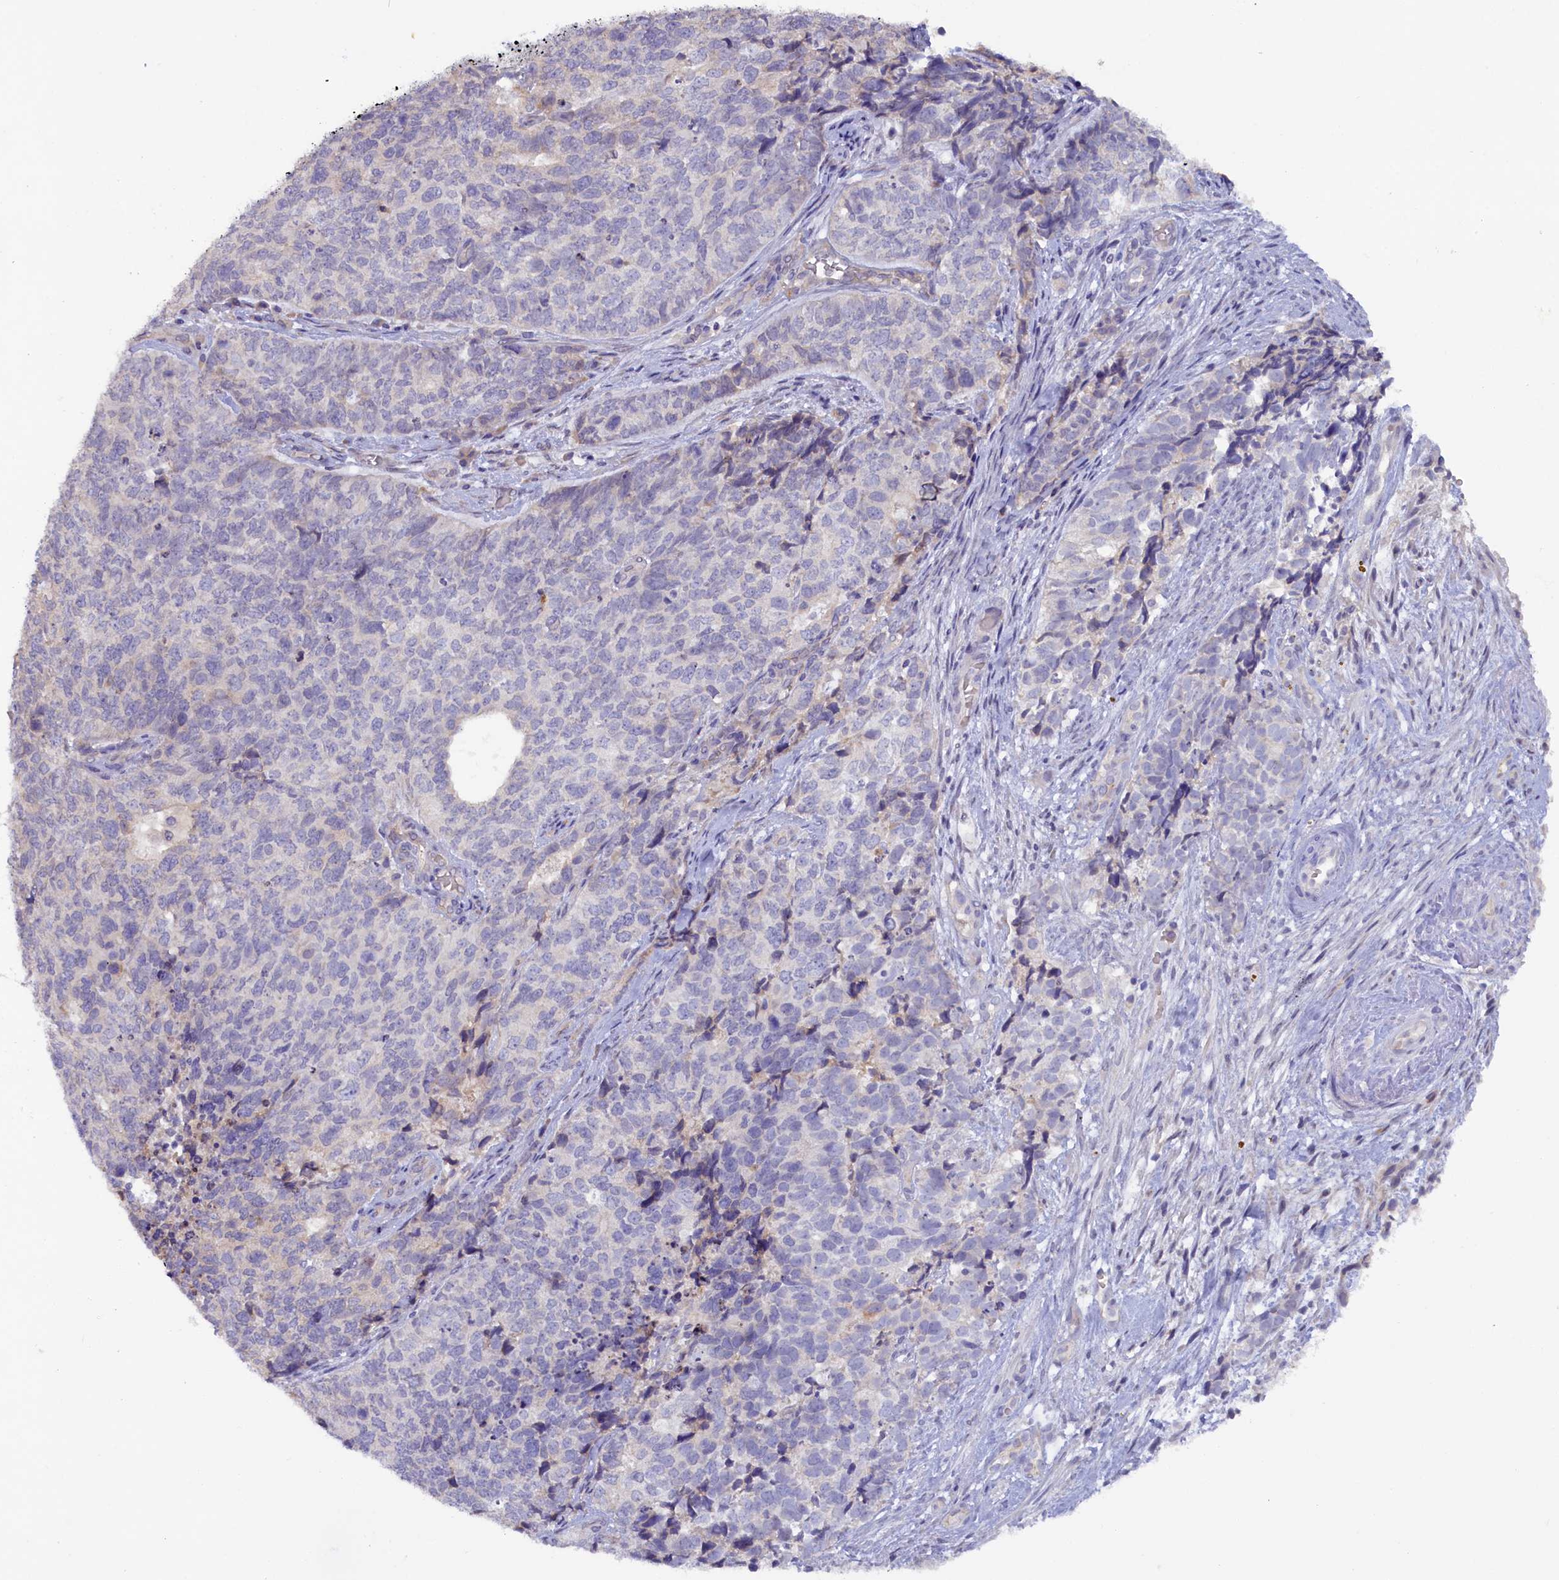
{"staining": {"intensity": "negative", "quantity": "none", "location": "none"}, "tissue": "cervical cancer", "cell_type": "Tumor cells", "image_type": "cancer", "snomed": [{"axis": "morphology", "description": "Squamous cell carcinoma, NOS"}, {"axis": "topography", "description": "Cervix"}], "caption": "IHC photomicrograph of cervical squamous cell carcinoma stained for a protein (brown), which exhibits no expression in tumor cells.", "gene": "ZSWIM4", "patient": {"sex": "female", "age": 63}}